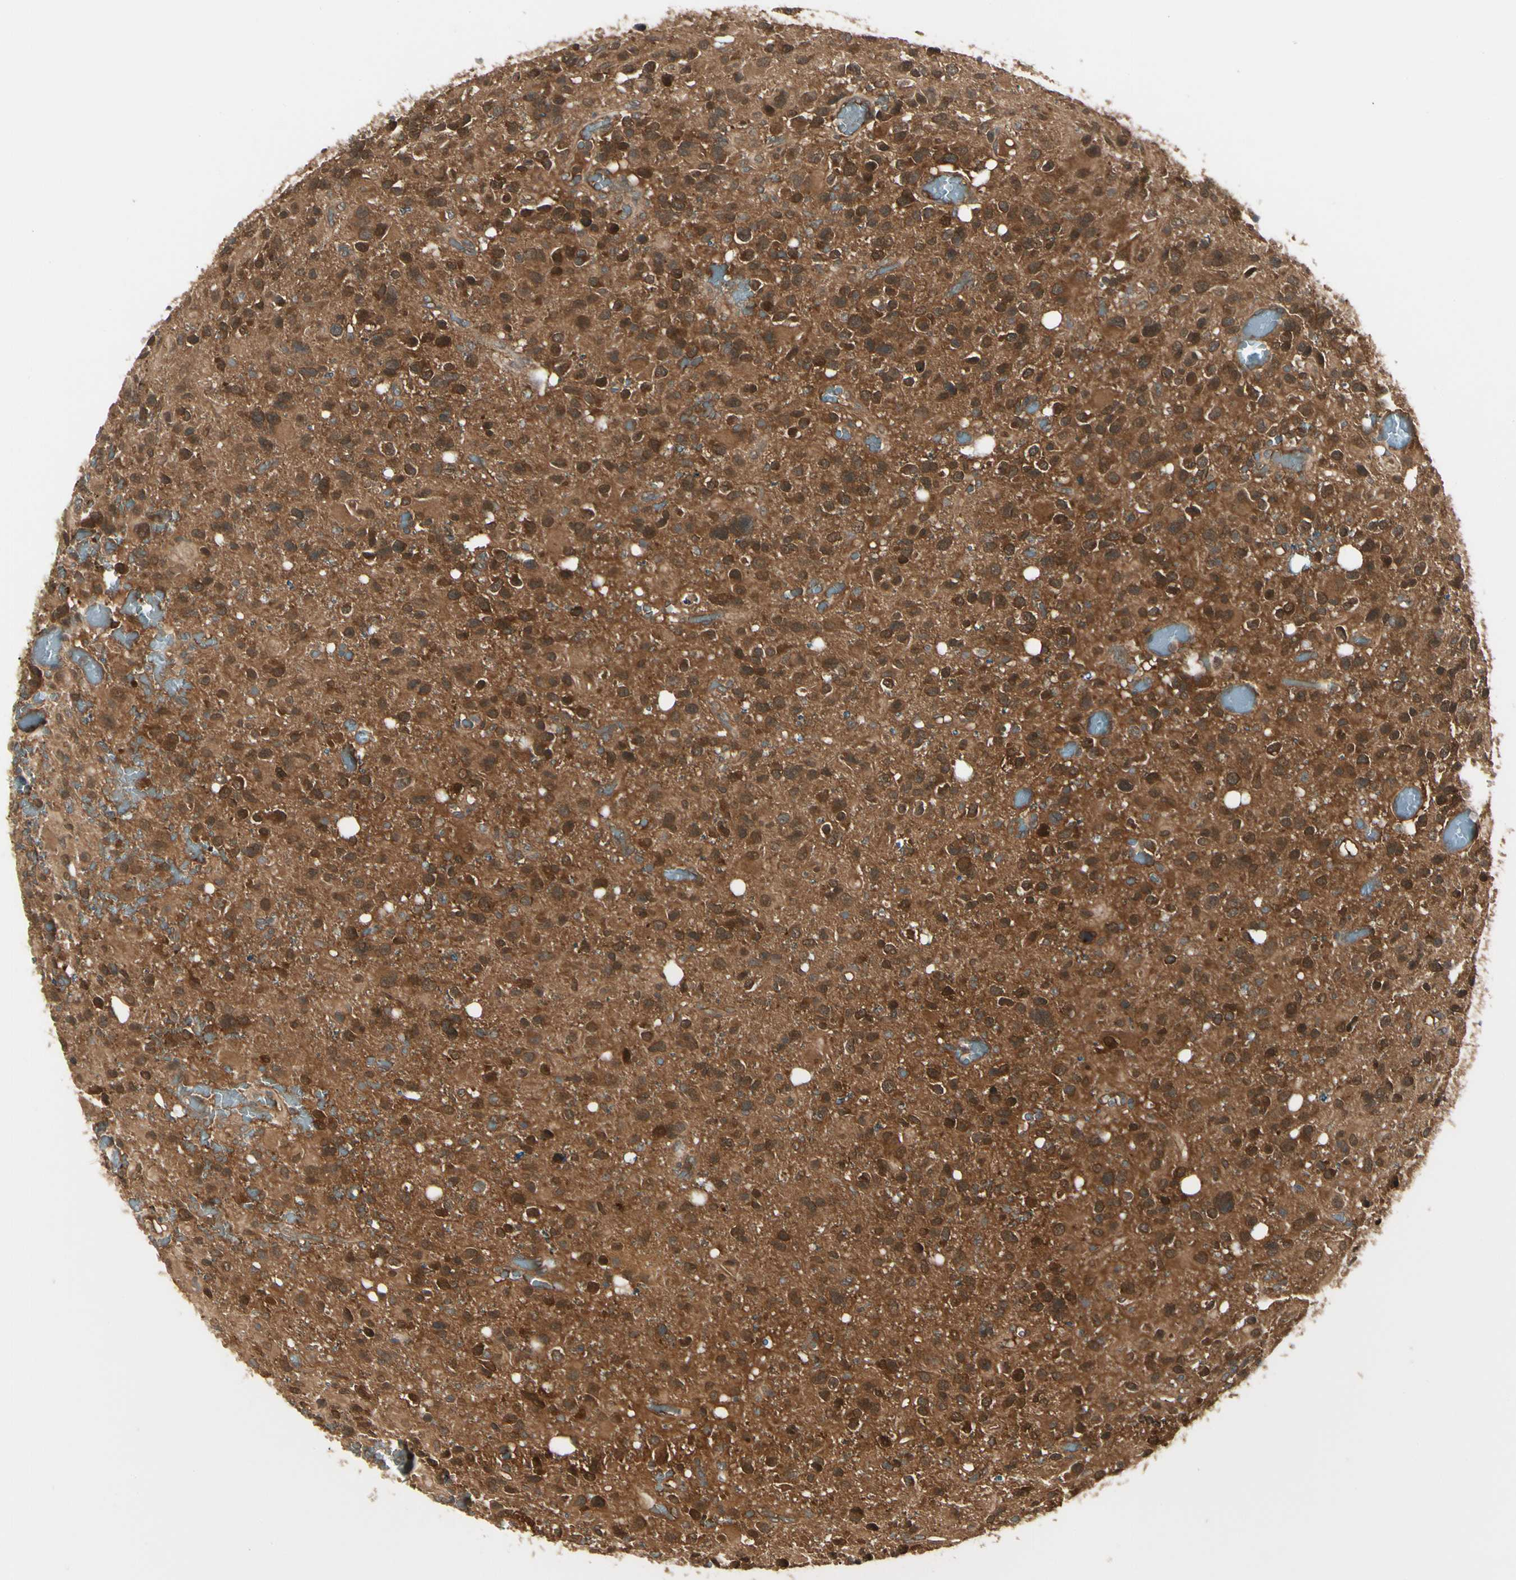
{"staining": {"intensity": "strong", "quantity": ">75%", "location": "cytoplasmic/membranous,nuclear"}, "tissue": "glioma", "cell_type": "Tumor cells", "image_type": "cancer", "snomed": [{"axis": "morphology", "description": "Glioma, malignant, High grade"}, {"axis": "topography", "description": "Brain"}], "caption": "Immunohistochemistry (IHC) image of malignant glioma (high-grade) stained for a protein (brown), which demonstrates high levels of strong cytoplasmic/membranous and nuclear positivity in about >75% of tumor cells.", "gene": "NME1-NME2", "patient": {"sex": "male", "age": 48}}